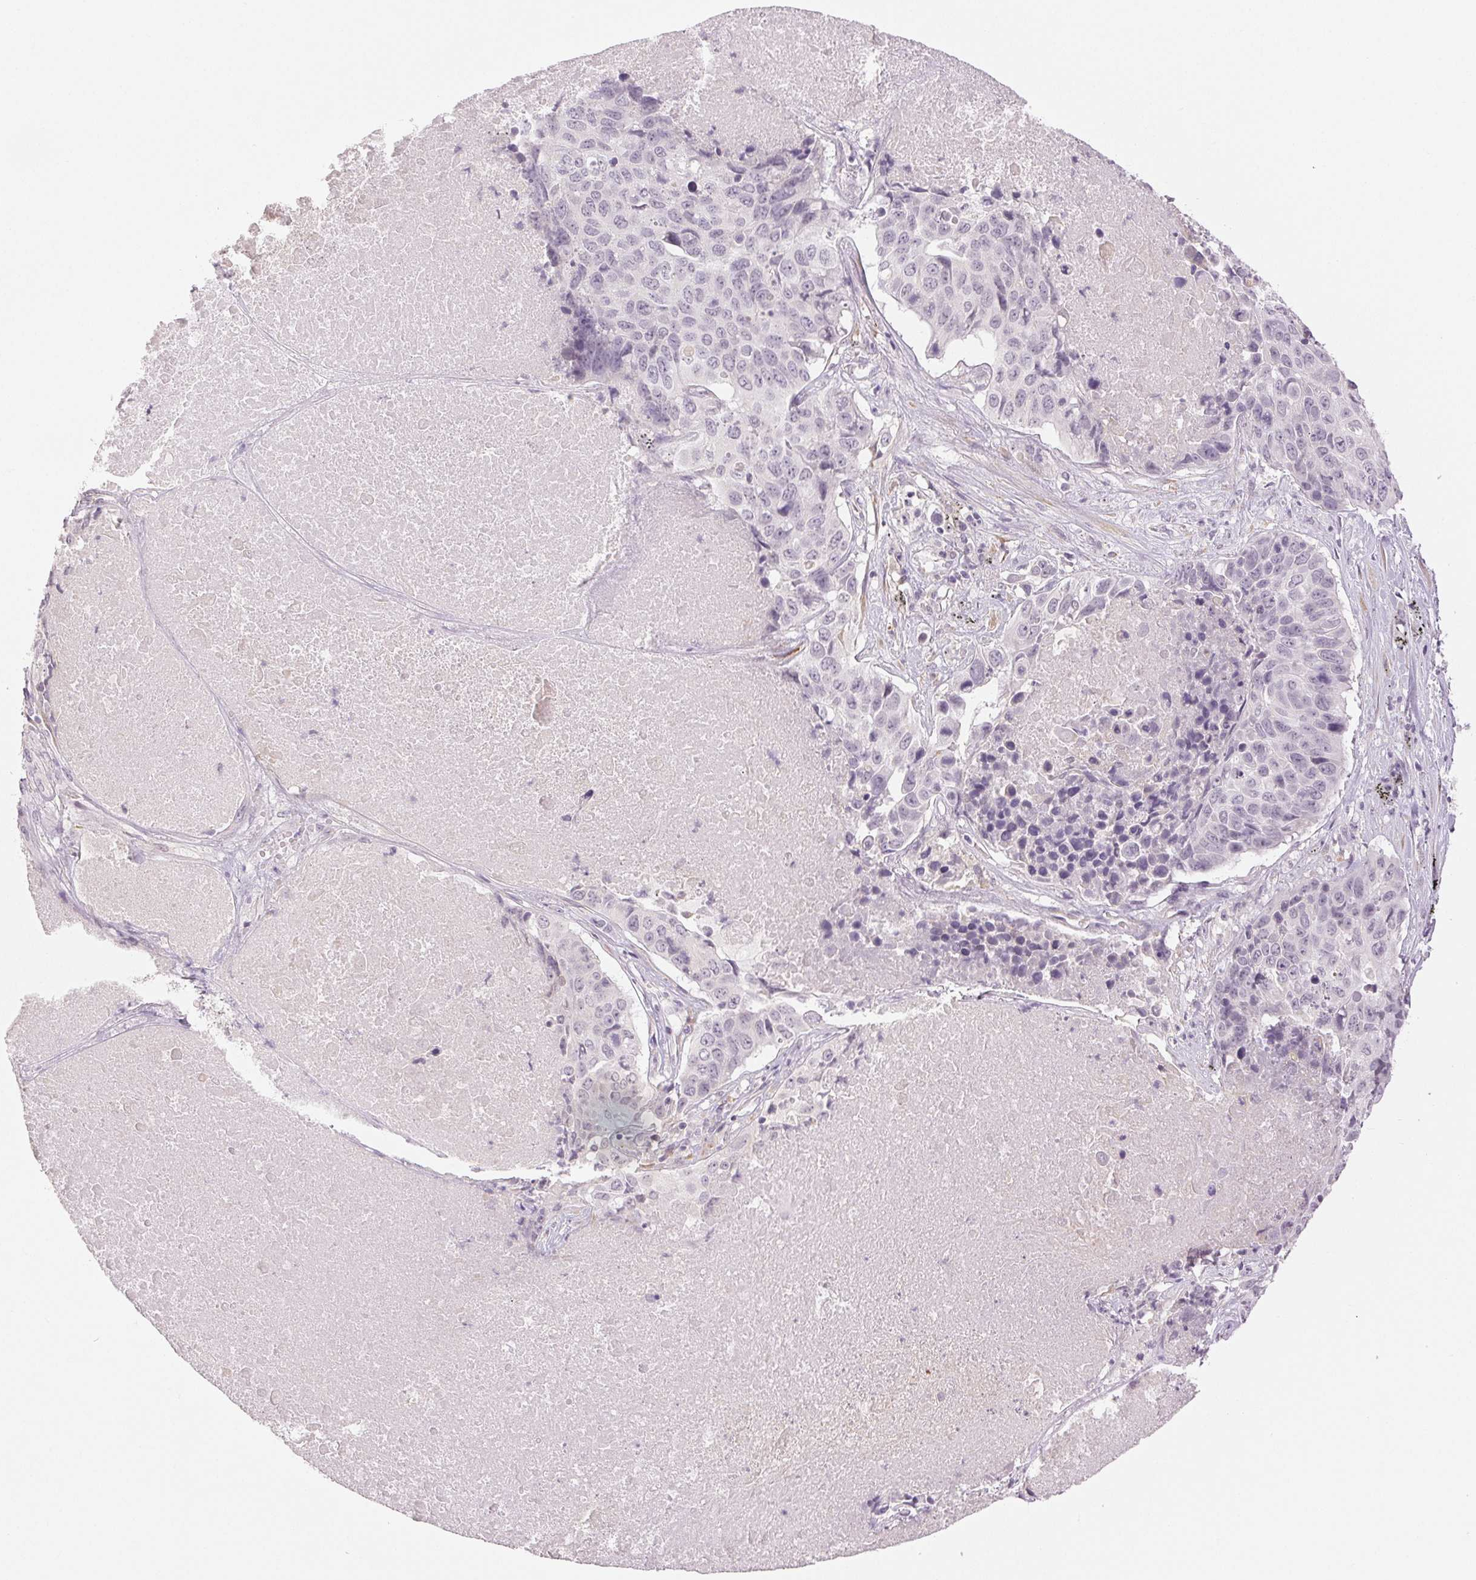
{"staining": {"intensity": "negative", "quantity": "none", "location": "none"}, "tissue": "lung cancer", "cell_type": "Tumor cells", "image_type": "cancer", "snomed": [{"axis": "morphology", "description": "Normal tissue, NOS"}, {"axis": "morphology", "description": "Squamous cell carcinoma, NOS"}, {"axis": "topography", "description": "Bronchus"}, {"axis": "topography", "description": "Lung"}], "caption": "High magnification brightfield microscopy of lung cancer stained with DAB (3,3'-diaminobenzidine) (brown) and counterstained with hematoxylin (blue): tumor cells show no significant expression.", "gene": "MAP1LC3A", "patient": {"sex": "male", "age": 64}}